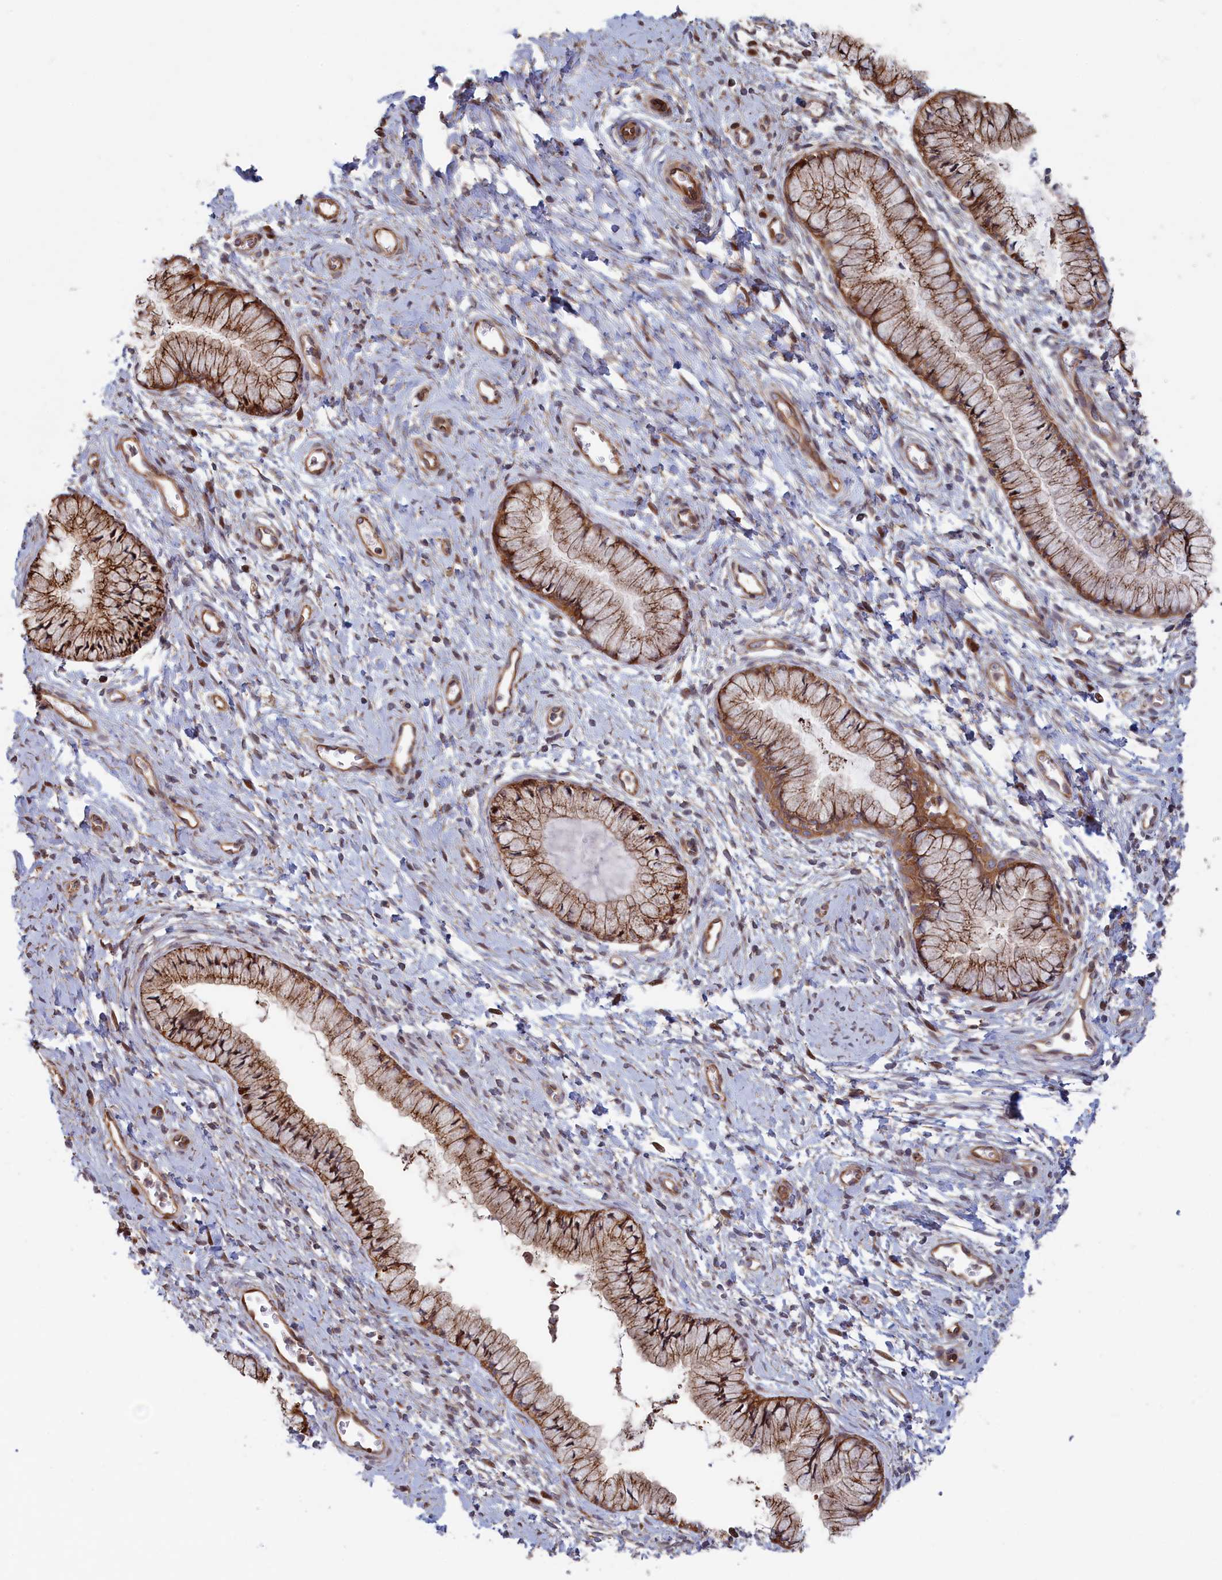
{"staining": {"intensity": "moderate", "quantity": ">75%", "location": "cytoplasmic/membranous"}, "tissue": "cervix", "cell_type": "Glandular cells", "image_type": "normal", "snomed": [{"axis": "morphology", "description": "Normal tissue, NOS"}, {"axis": "topography", "description": "Cervix"}], "caption": "A medium amount of moderate cytoplasmic/membranous positivity is seen in about >75% of glandular cells in unremarkable cervix. (DAB (3,3'-diaminobenzidine) IHC, brown staining for protein, blue staining for nuclei).", "gene": "RILPL1", "patient": {"sex": "female", "age": 42}}